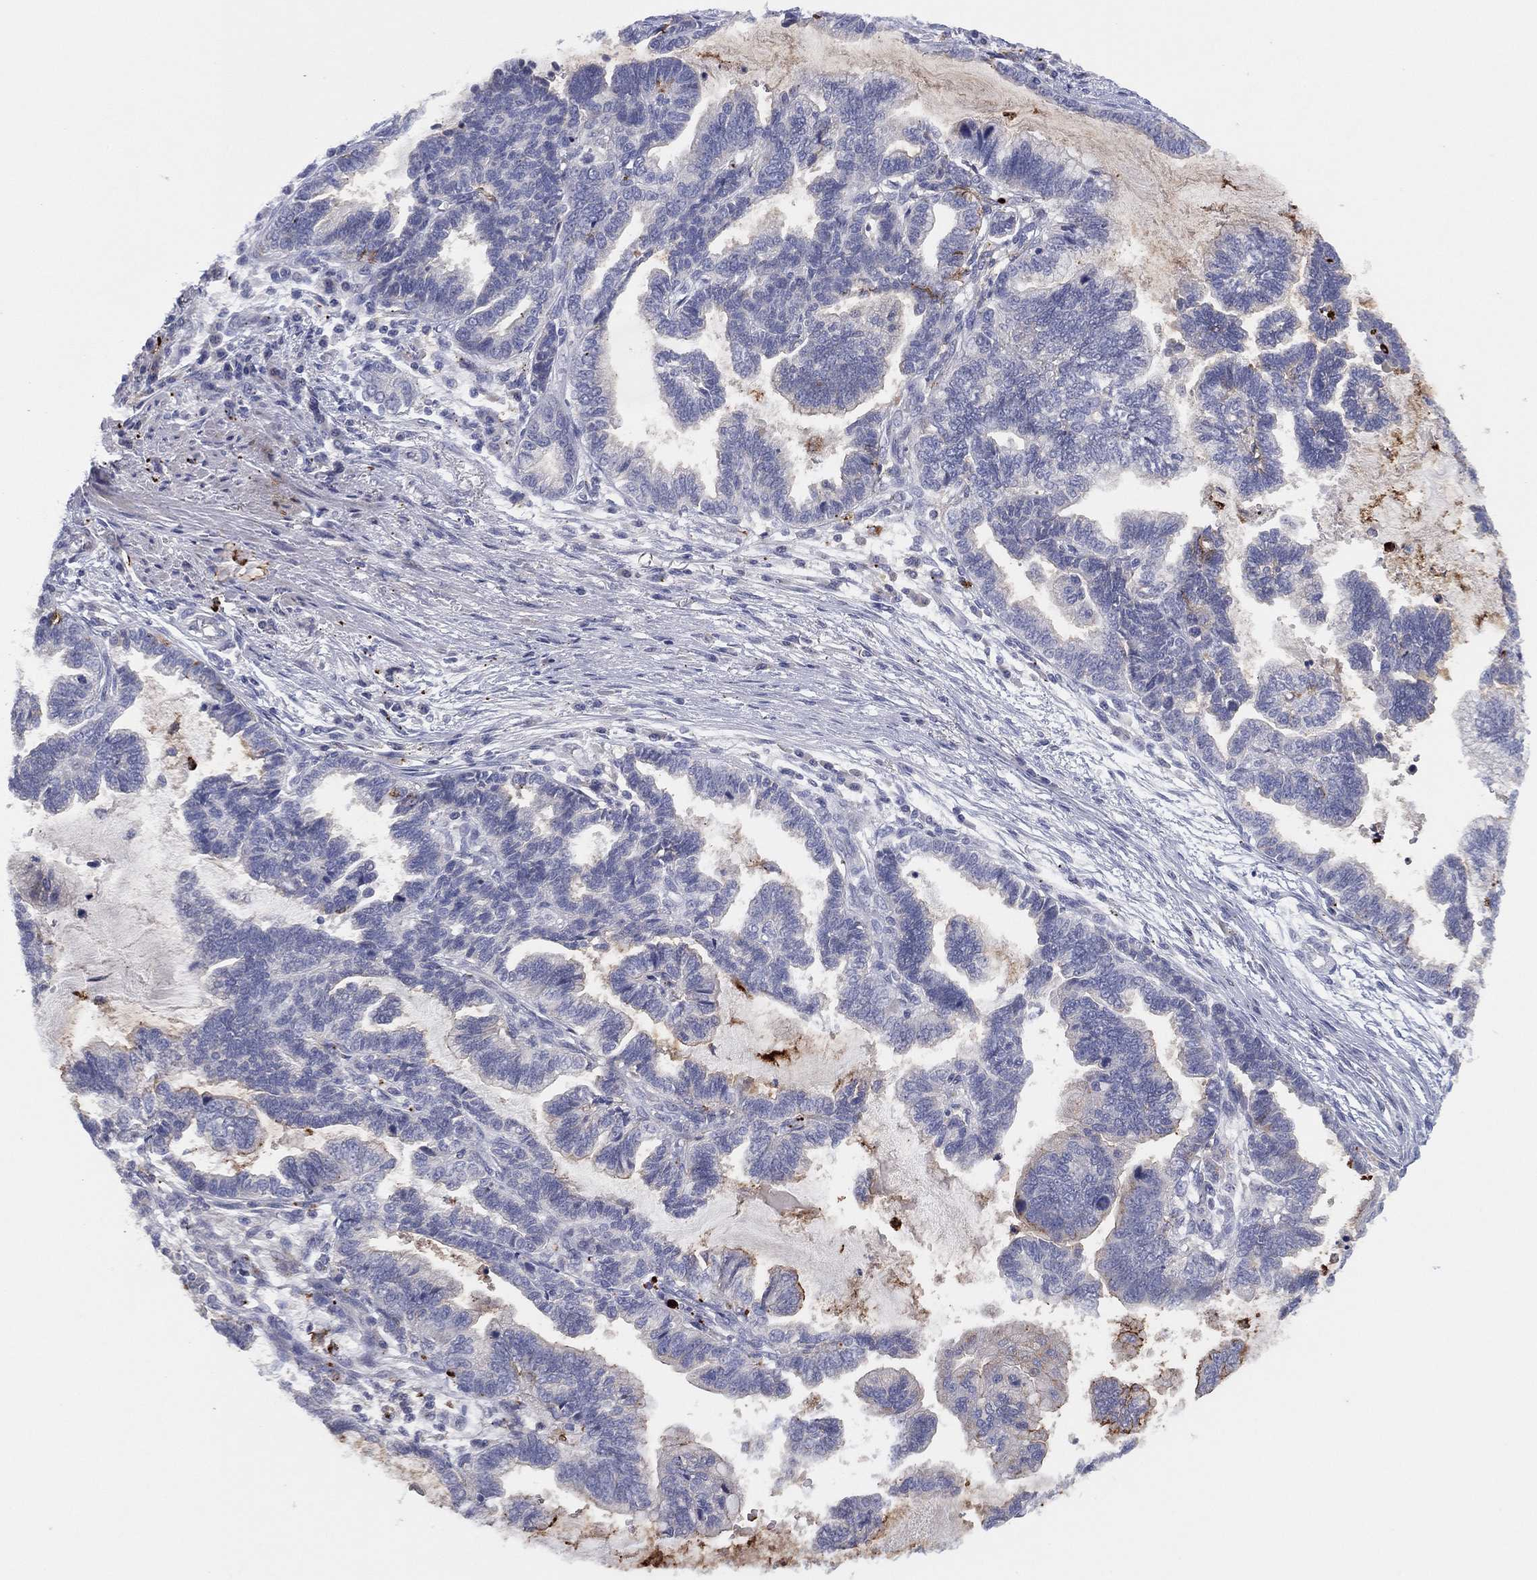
{"staining": {"intensity": "negative", "quantity": "none", "location": "none"}, "tissue": "stomach cancer", "cell_type": "Tumor cells", "image_type": "cancer", "snomed": [{"axis": "morphology", "description": "Adenocarcinoma, NOS"}, {"axis": "topography", "description": "Stomach"}], "caption": "This is an immunohistochemistry image of human stomach adenocarcinoma. There is no staining in tumor cells.", "gene": "PLAC8", "patient": {"sex": "male", "age": 83}}